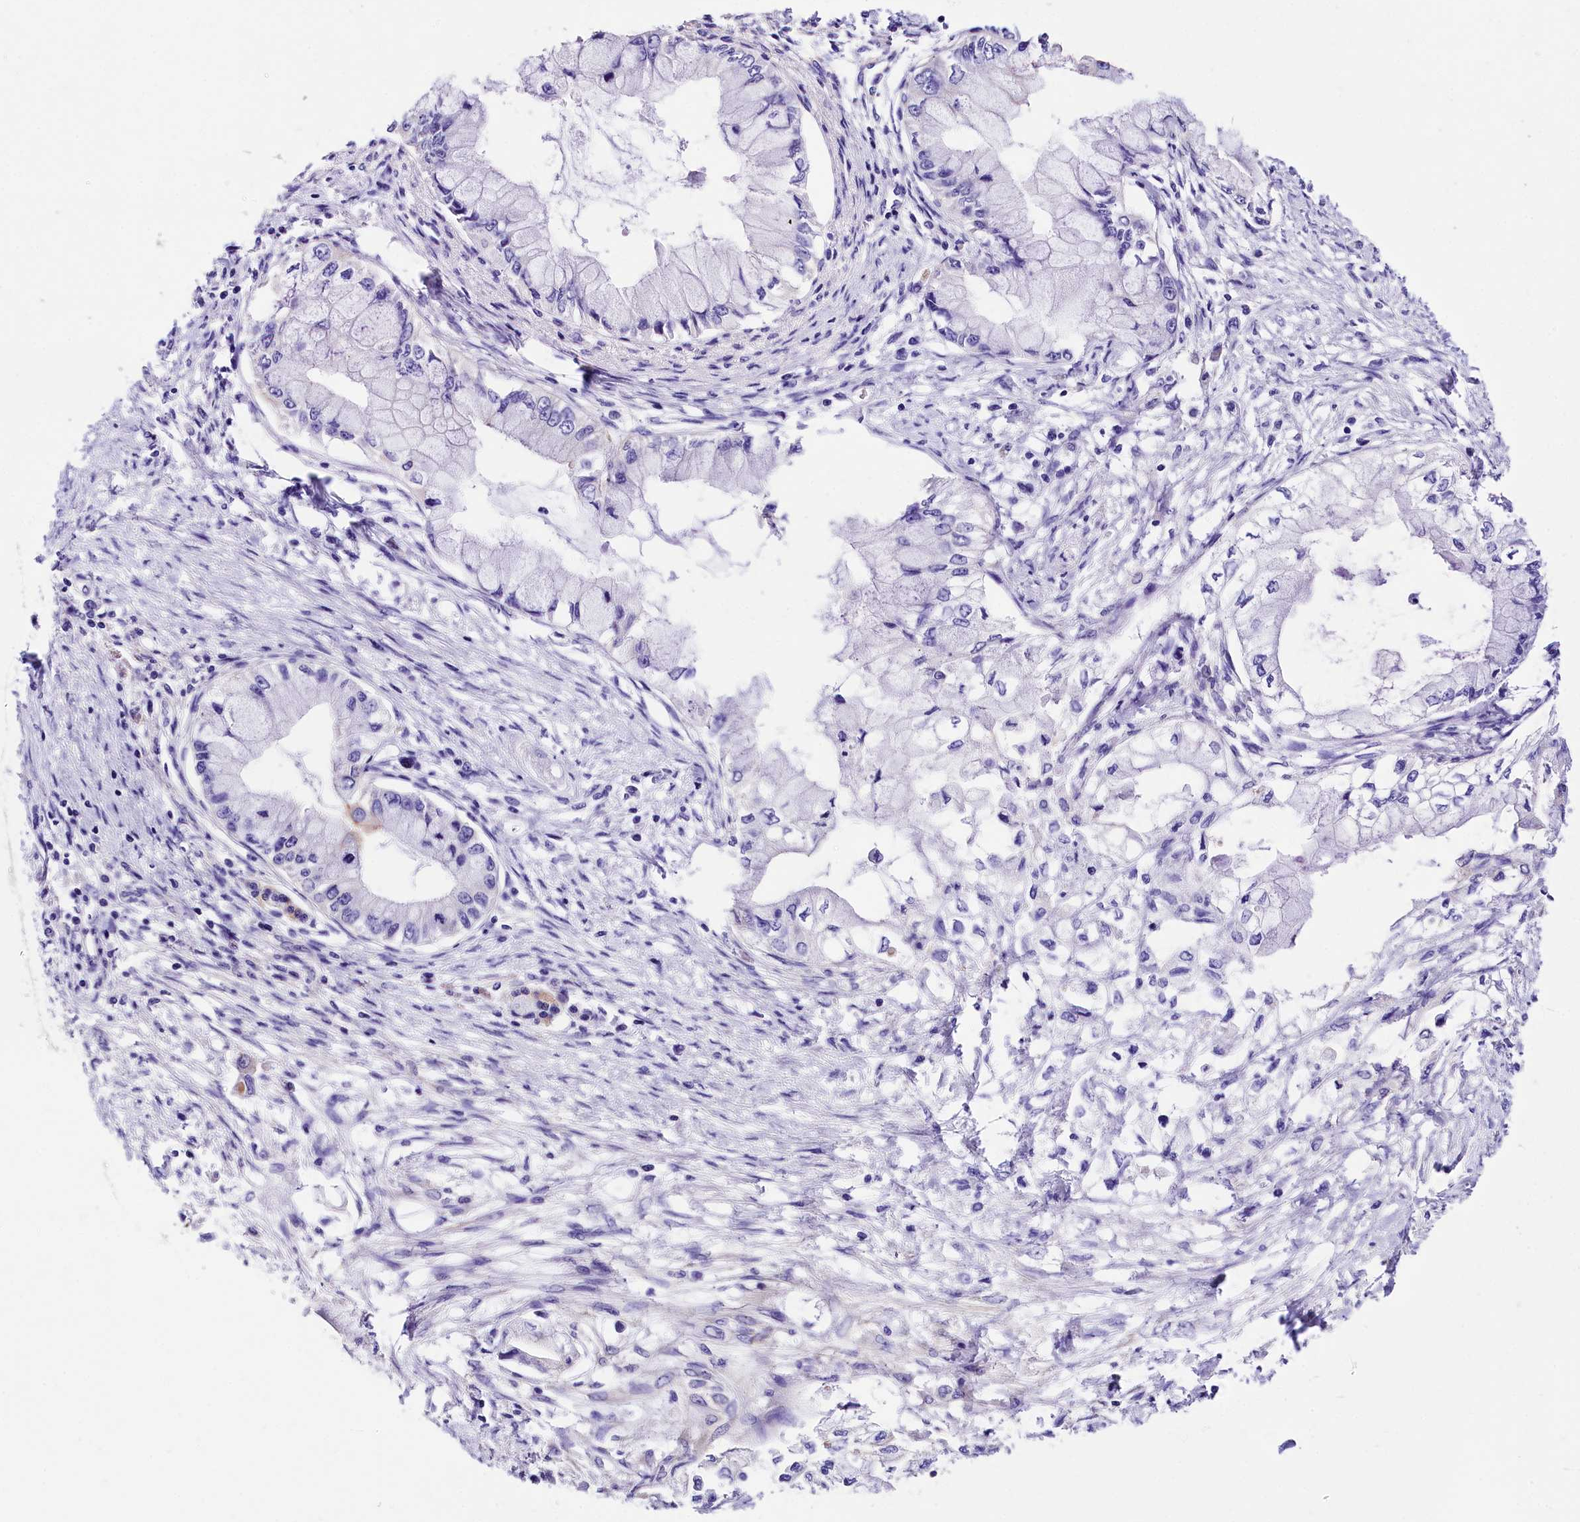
{"staining": {"intensity": "negative", "quantity": "none", "location": "none"}, "tissue": "pancreatic cancer", "cell_type": "Tumor cells", "image_type": "cancer", "snomed": [{"axis": "morphology", "description": "Adenocarcinoma, NOS"}, {"axis": "topography", "description": "Pancreas"}], "caption": "Immunohistochemistry (IHC) image of human pancreatic cancer stained for a protein (brown), which demonstrates no staining in tumor cells.", "gene": "ACAA2", "patient": {"sex": "male", "age": 48}}